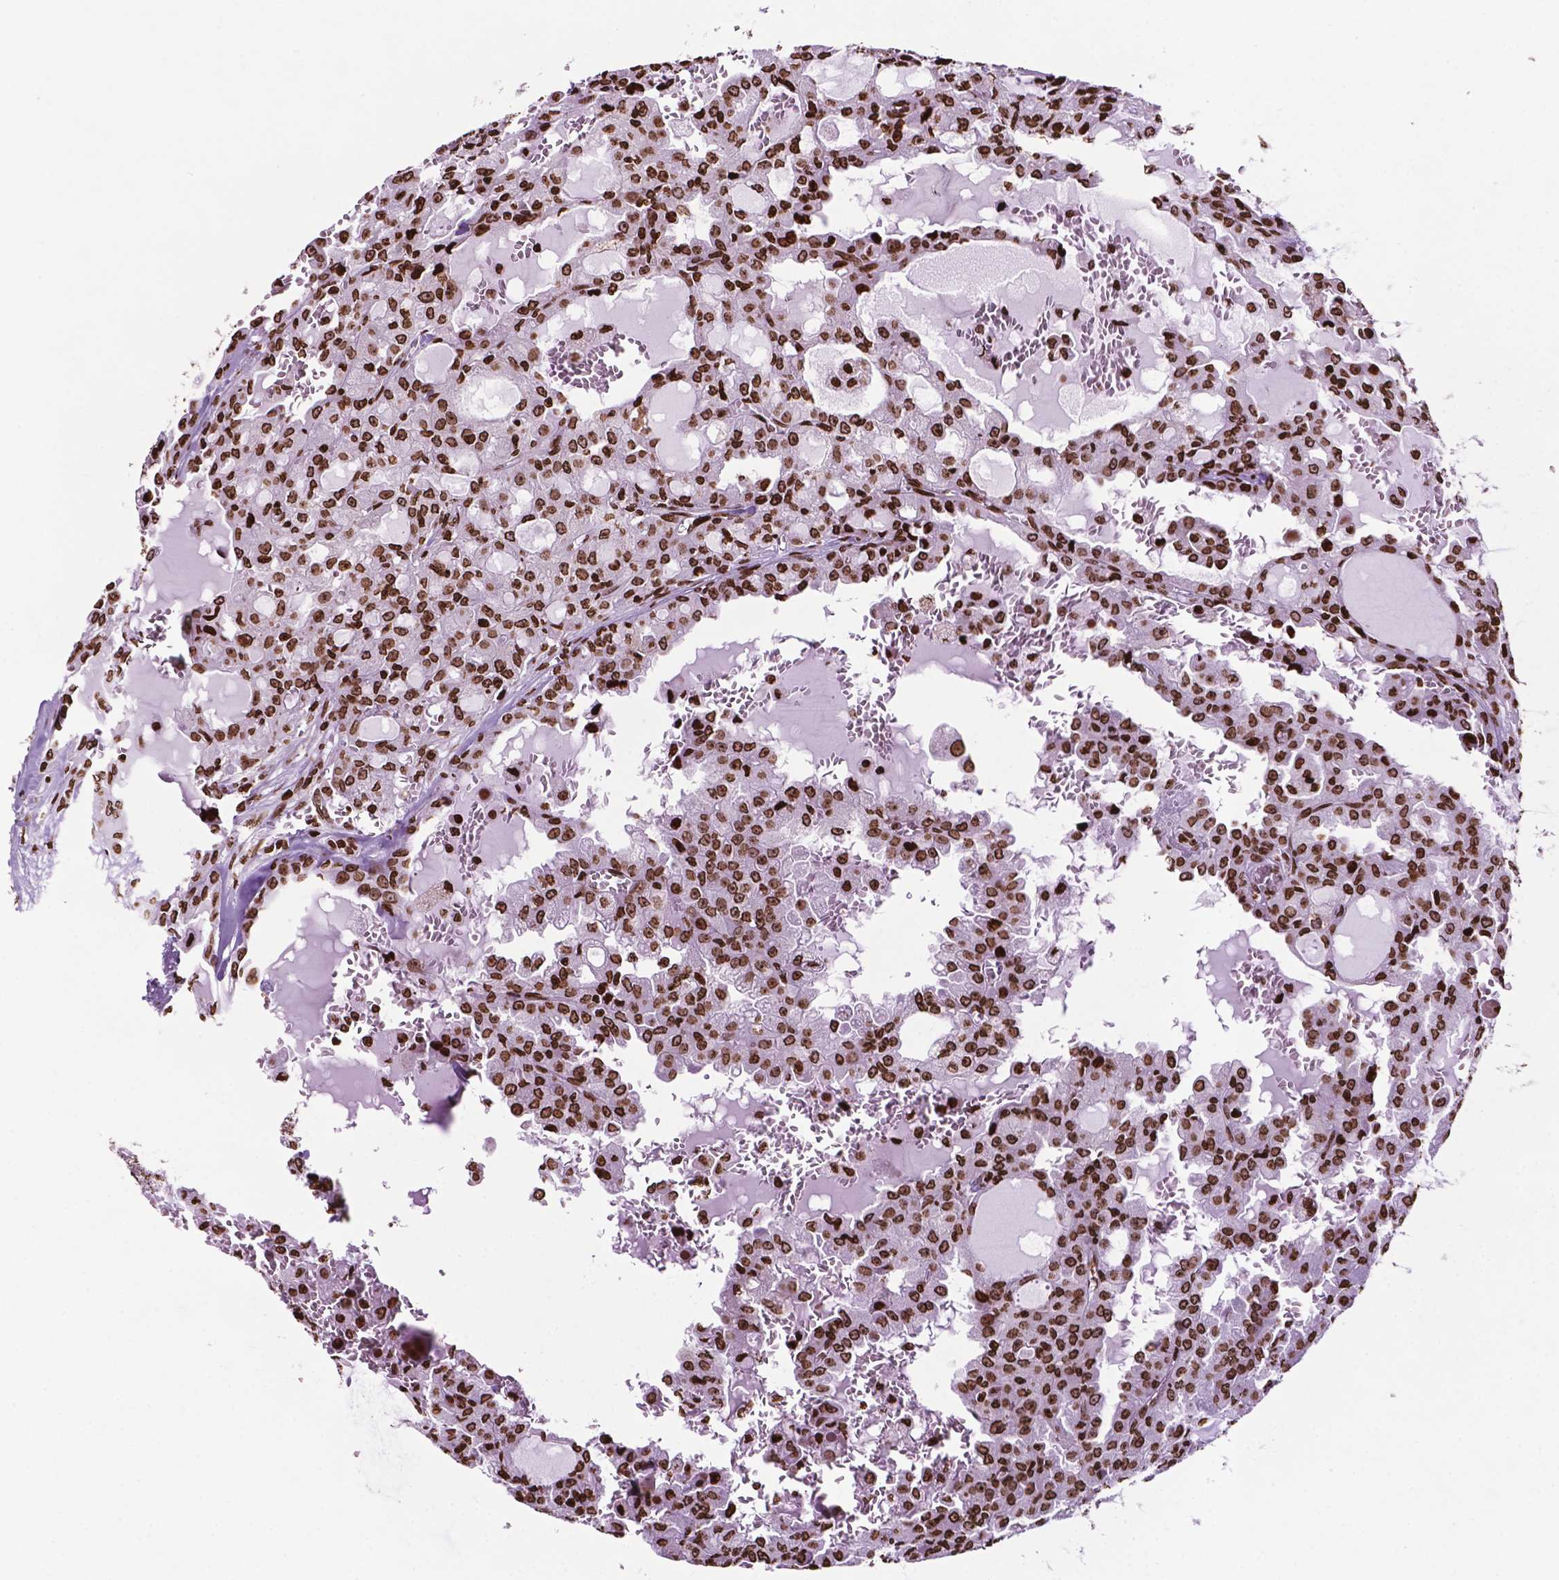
{"staining": {"intensity": "strong", "quantity": ">75%", "location": "nuclear"}, "tissue": "head and neck cancer", "cell_type": "Tumor cells", "image_type": "cancer", "snomed": [{"axis": "morphology", "description": "Adenocarcinoma, NOS"}, {"axis": "topography", "description": "Head-Neck"}], "caption": "Head and neck cancer stained for a protein demonstrates strong nuclear positivity in tumor cells.", "gene": "TMEM250", "patient": {"sex": "male", "age": 64}}